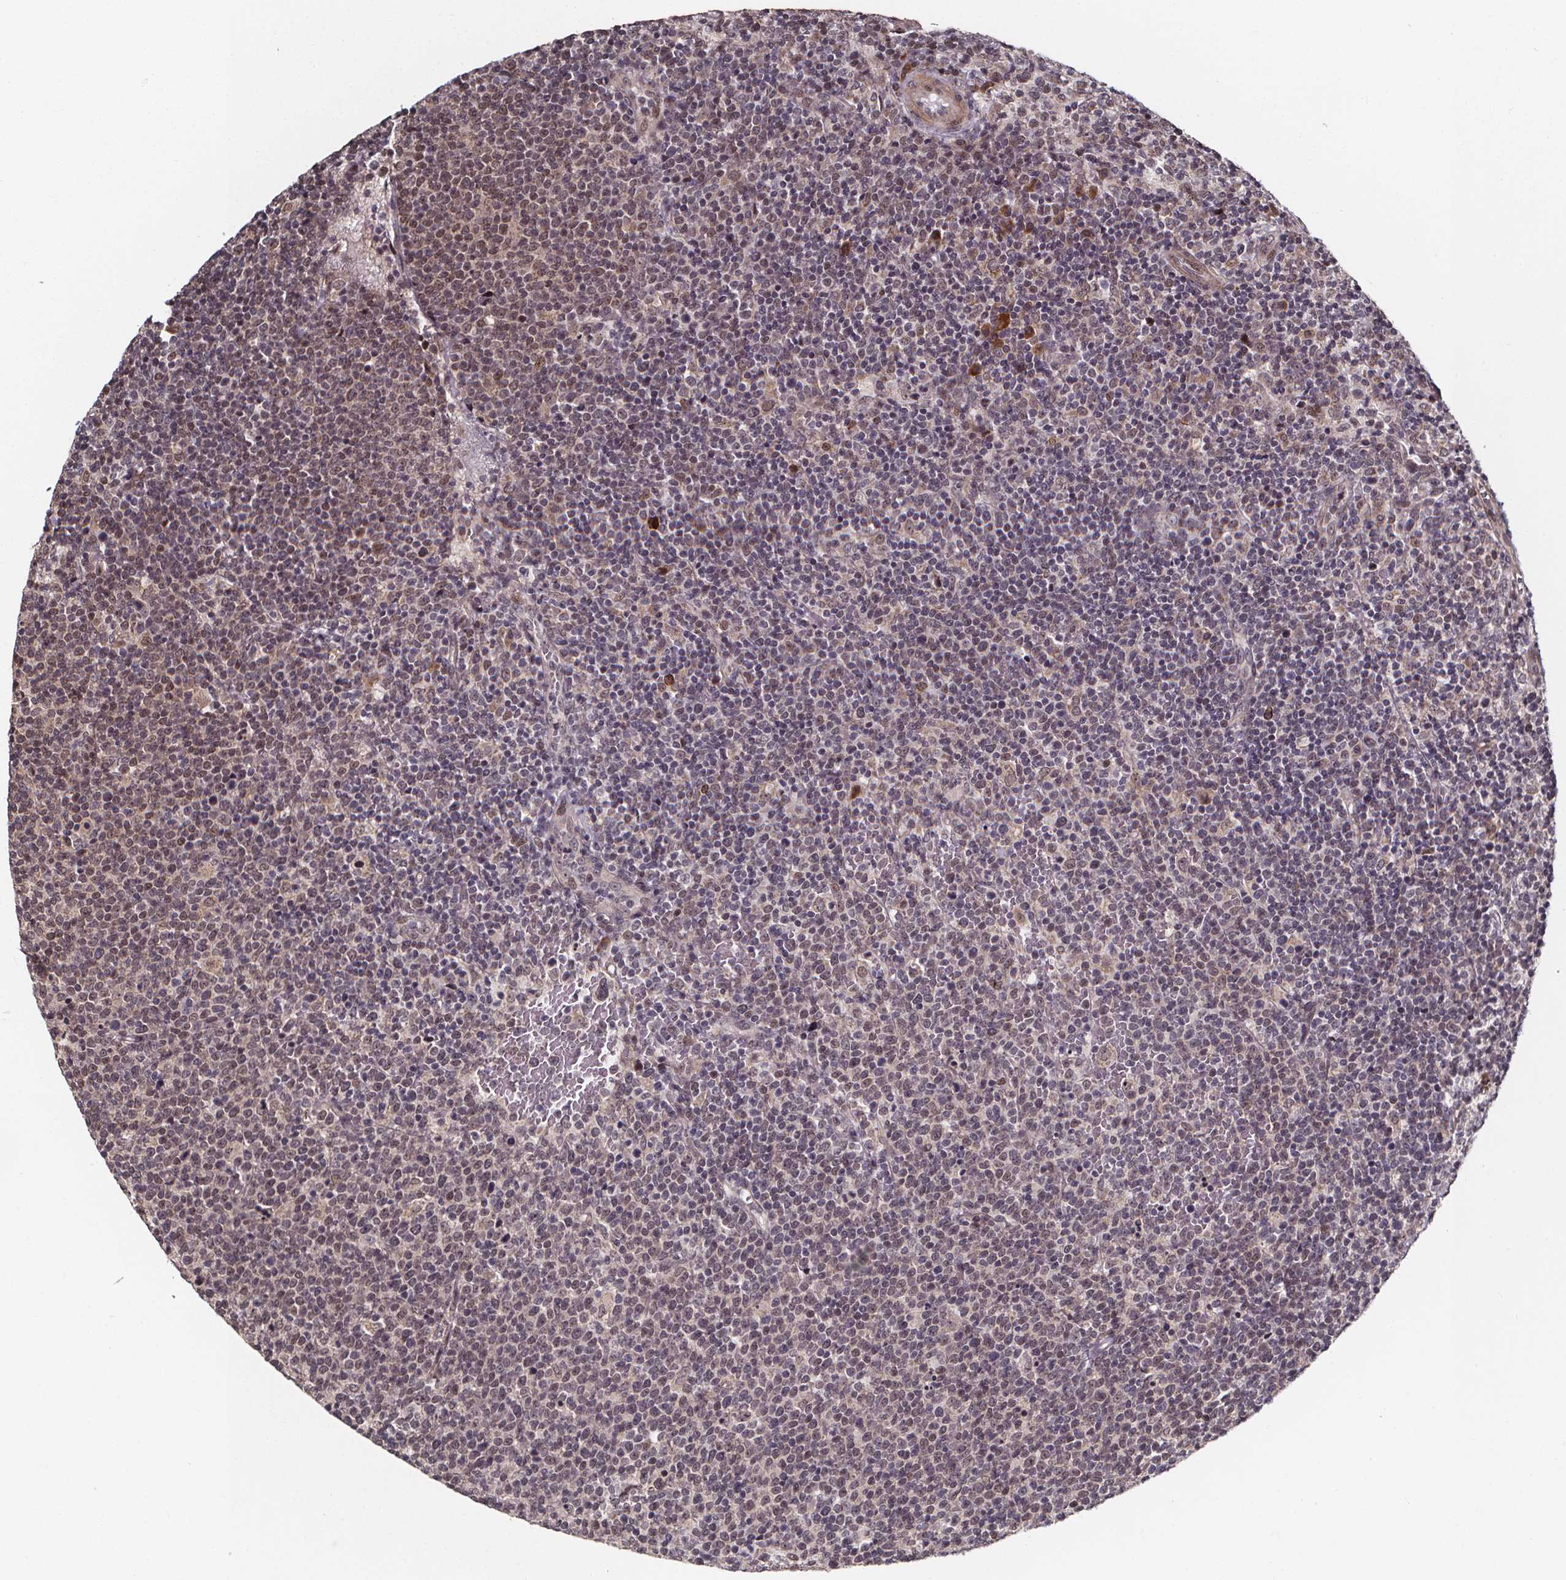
{"staining": {"intensity": "negative", "quantity": "none", "location": "none"}, "tissue": "lymphoma", "cell_type": "Tumor cells", "image_type": "cancer", "snomed": [{"axis": "morphology", "description": "Malignant lymphoma, non-Hodgkin's type, High grade"}, {"axis": "topography", "description": "Lymph node"}], "caption": "Immunohistochemical staining of high-grade malignant lymphoma, non-Hodgkin's type demonstrates no significant expression in tumor cells. (DAB immunohistochemistry with hematoxylin counter stain).", "gene": "DDIT3", "patient": {"sex": "male", "age": 61}}